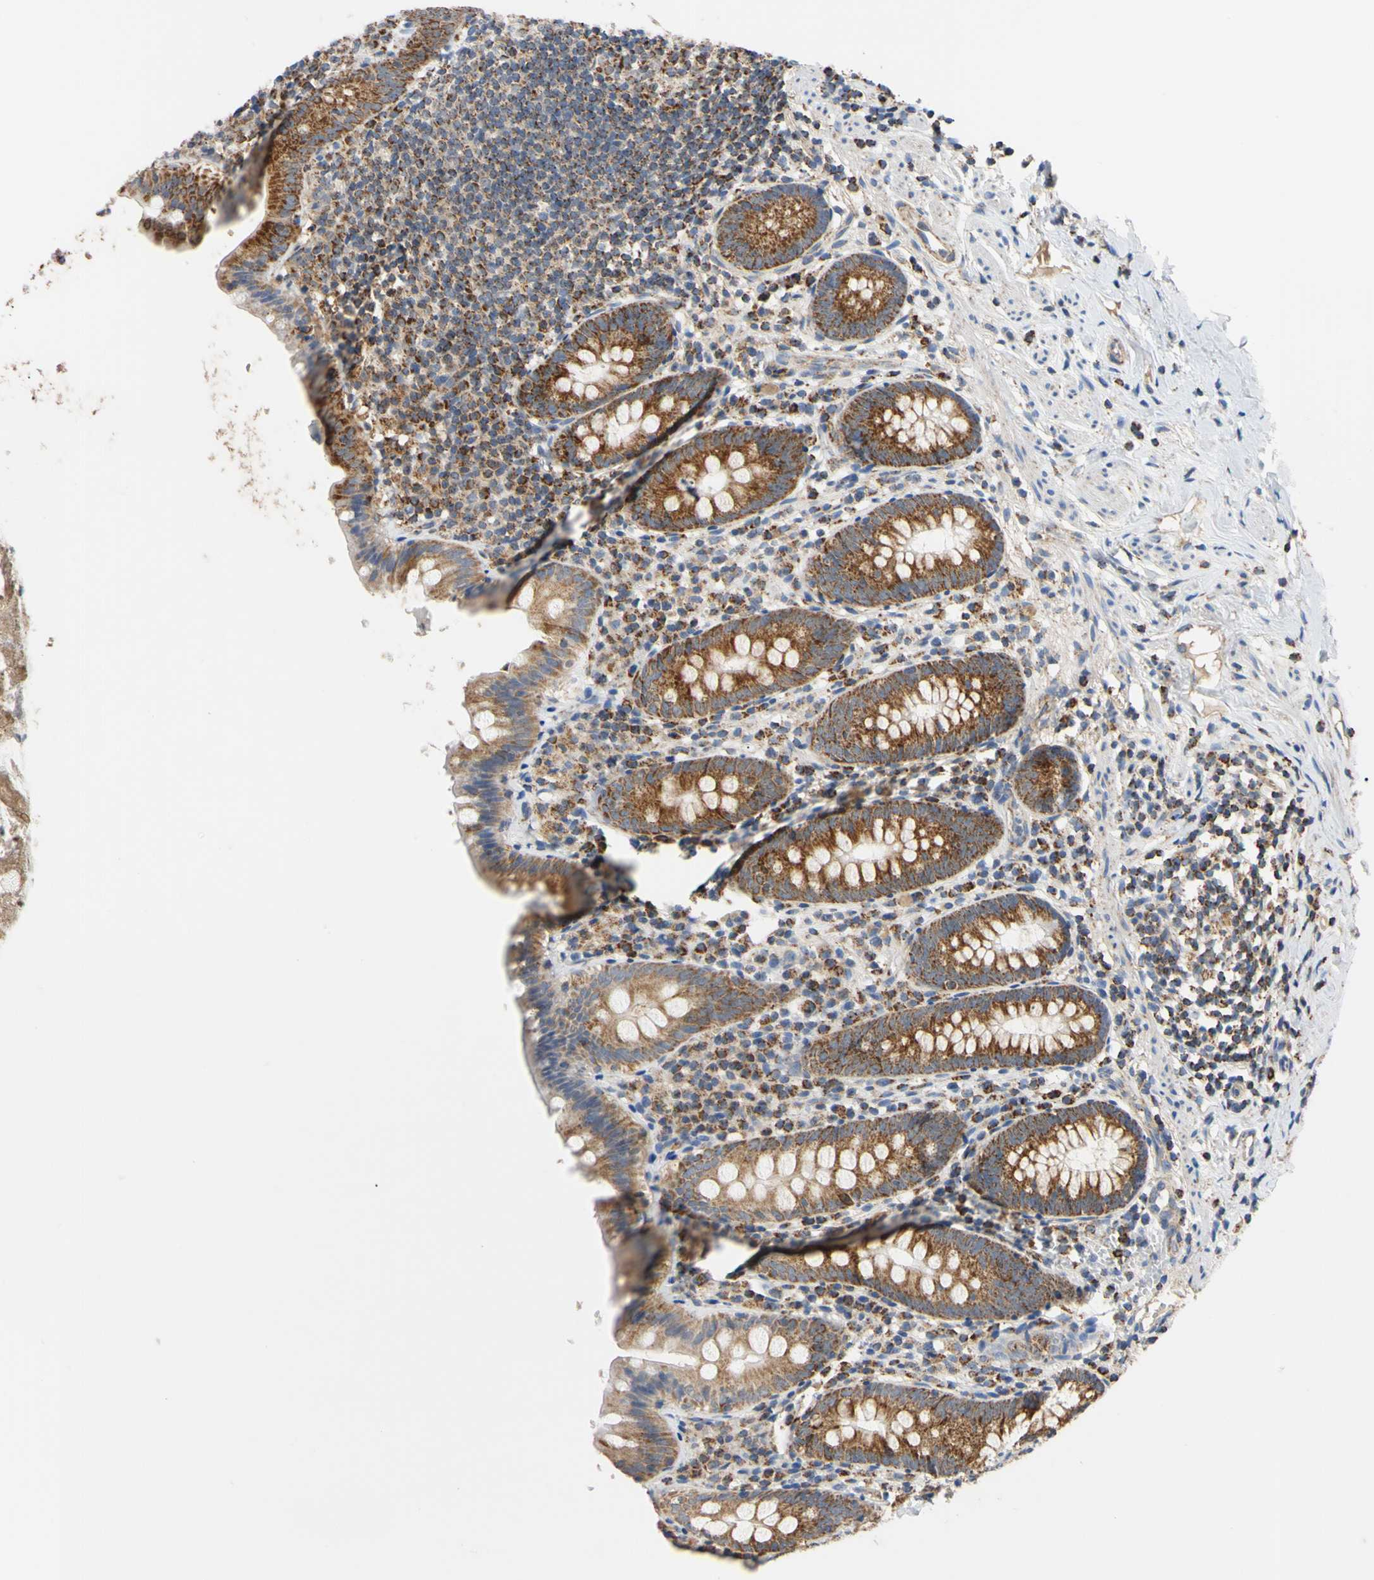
{"staining": {"intensity": "strong", "quantity": ">75%", "location": "cytoplasmic/membranous"}, "tissue": "appendix", "cell_type": "Glandular cells", "image_type": "normal", "snomed": [{"axis": "morphology", "description": "Normal tissue, NOS"}, {"axis": "topography", "description": "Appendix"}], "caption": "Protein staining of unremarkable appendix demonstrates strong cytoplasmic/membranous positivity in approximately >75% of glandular cells. The staining was performed using DAB (3,3'-diaminobenzidine), with brown indicating positive protein expression. Nuclei are stained blue with hematoxylin.", "gene": "CLPP", "patient": {"sex": "male", "age": 52}}